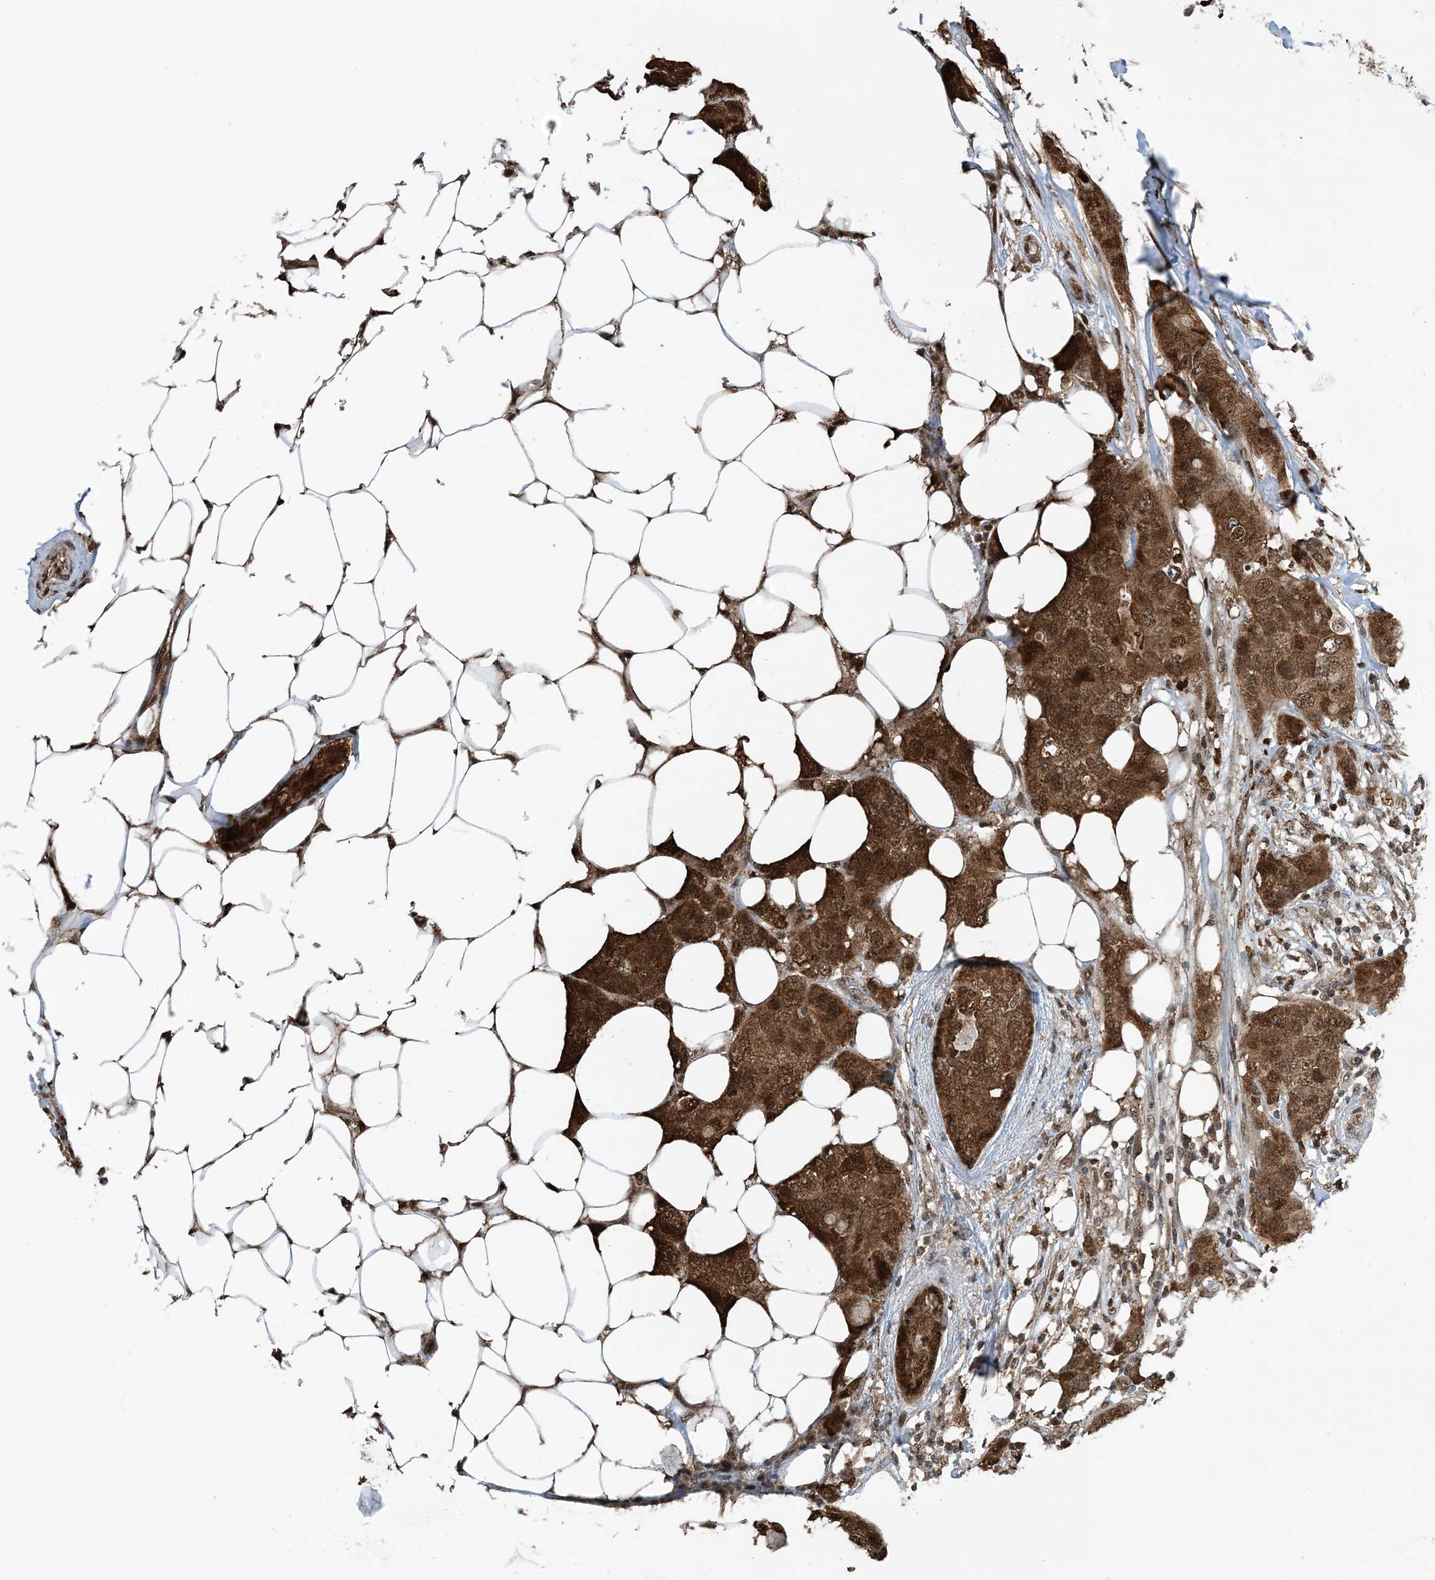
{"staining": {"intensity": "strong", "quantity": ">75%", "location": "cytoplasmic/membranous,nuclear"}, "tissue": "breast cancer", "cell_type": "Tumor cells", "image_type": "cancer", "snomed": [{"axis": "morphology", "description": "Duct carcinoma"}, {"axis": "topography", "description": "Breast"}], "caption": "Strong cytoplasmic/membranous and nuclear positivity is seen in about >75% of tumor cells in breast cancer. (Stains: DAB in brown, nuclei in blue, Microscopy: brightfield microscopy at high magnification).", "gene": "HSPA1A", "patient": {"sex": "female", "age": 50}}